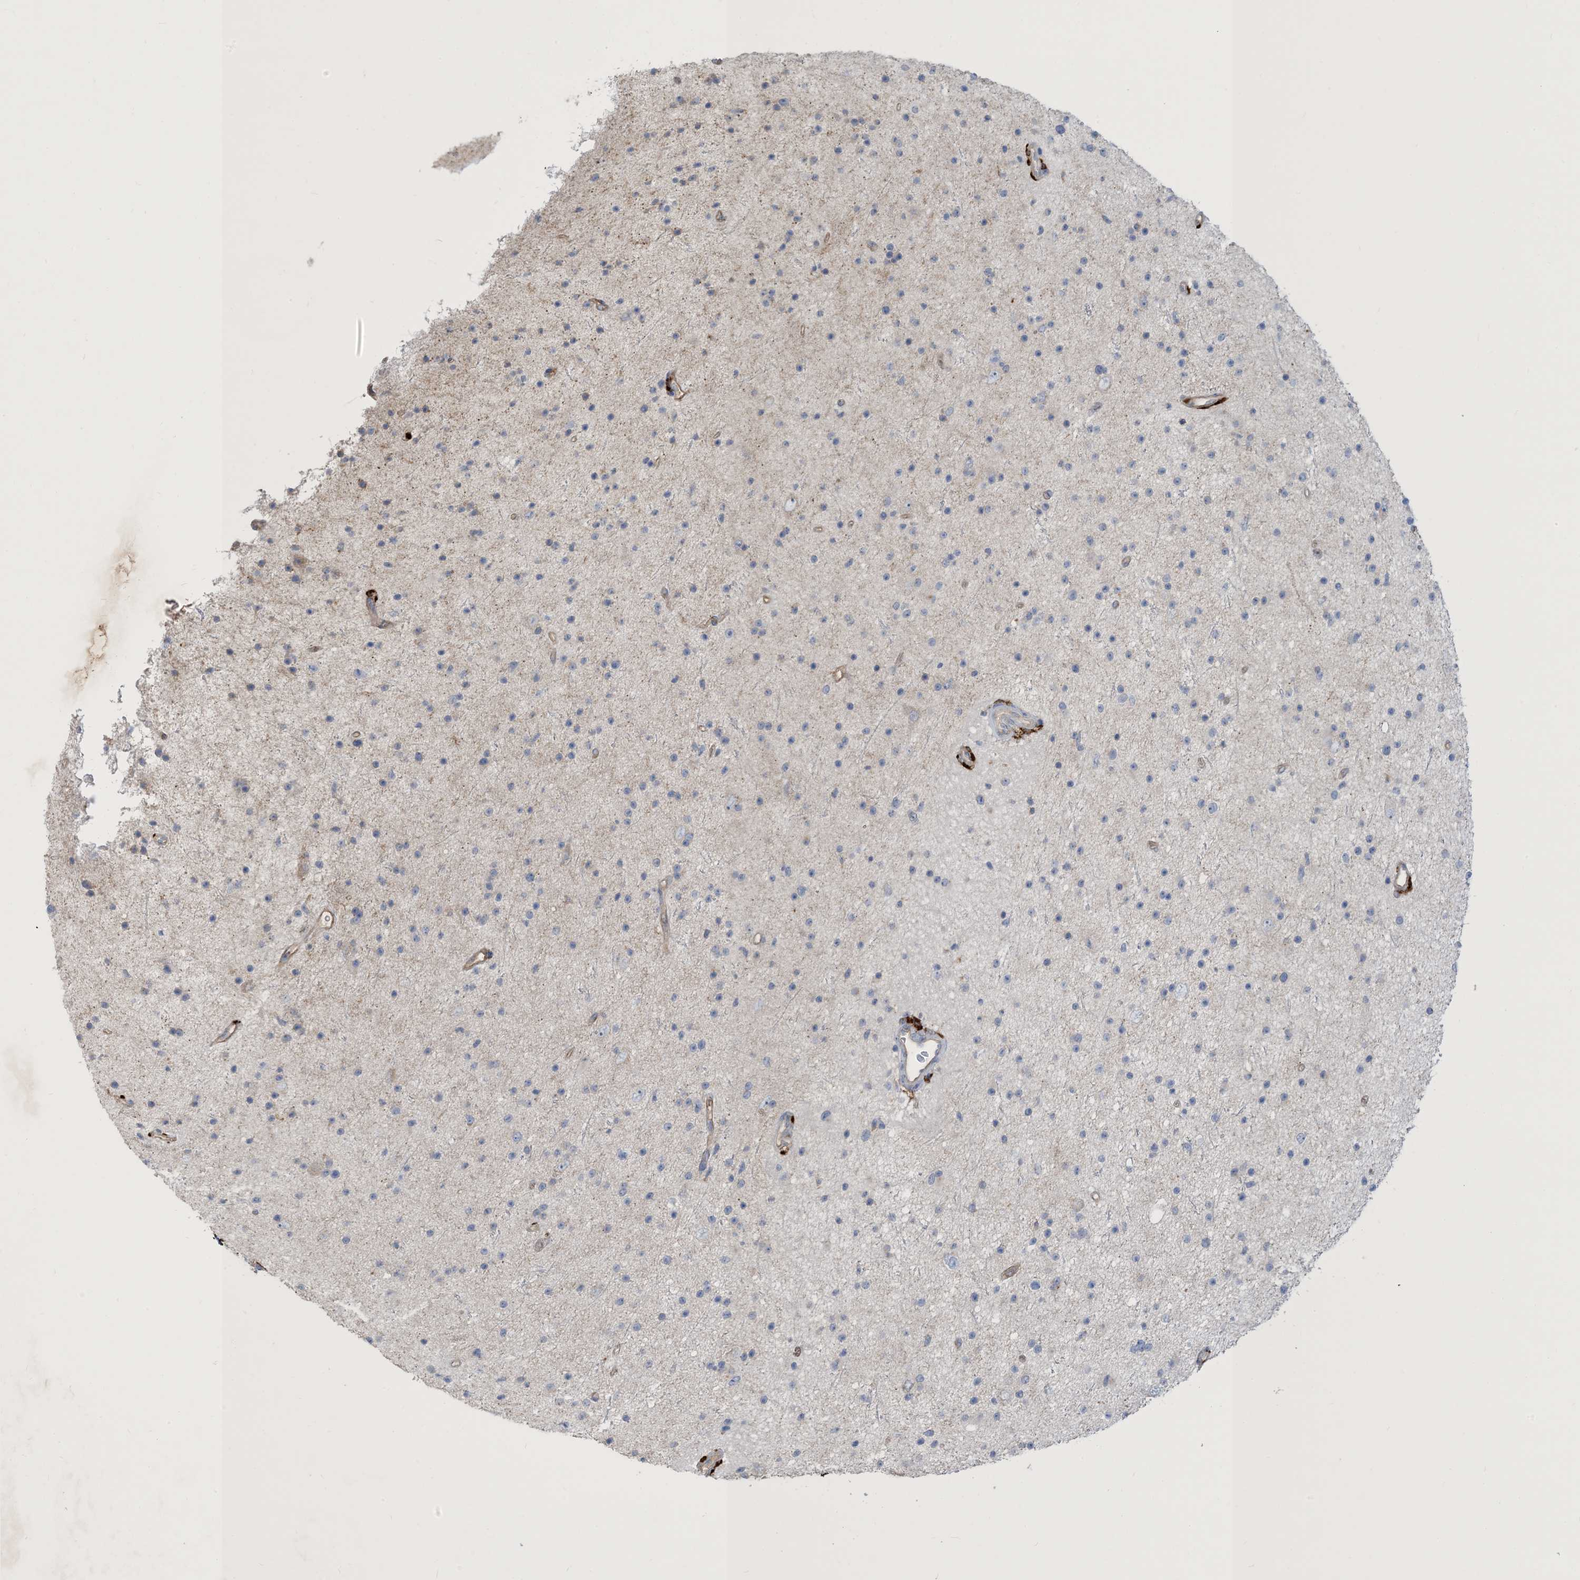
{"staining": {"intensity": "negative", "quantity": "none", "location": "none"}, "tissue": "glioma", "cell_type": "Tumor cells", "image_type": "cancer", "snomed": [{"axis": "morphology", "description": "Glioma, malignant, Low grade"}, {"axis": "topography", "description": "Cerebral cortex"}], "caption": "Immunohistochemistry image of neoplastic tissue: human malignant glioma (low-grade) stained with DAB demonstrates no significant protein expression in tumor cells.", "gene": "PEAR1", "patient": {"sex": "female", "age": 39}}